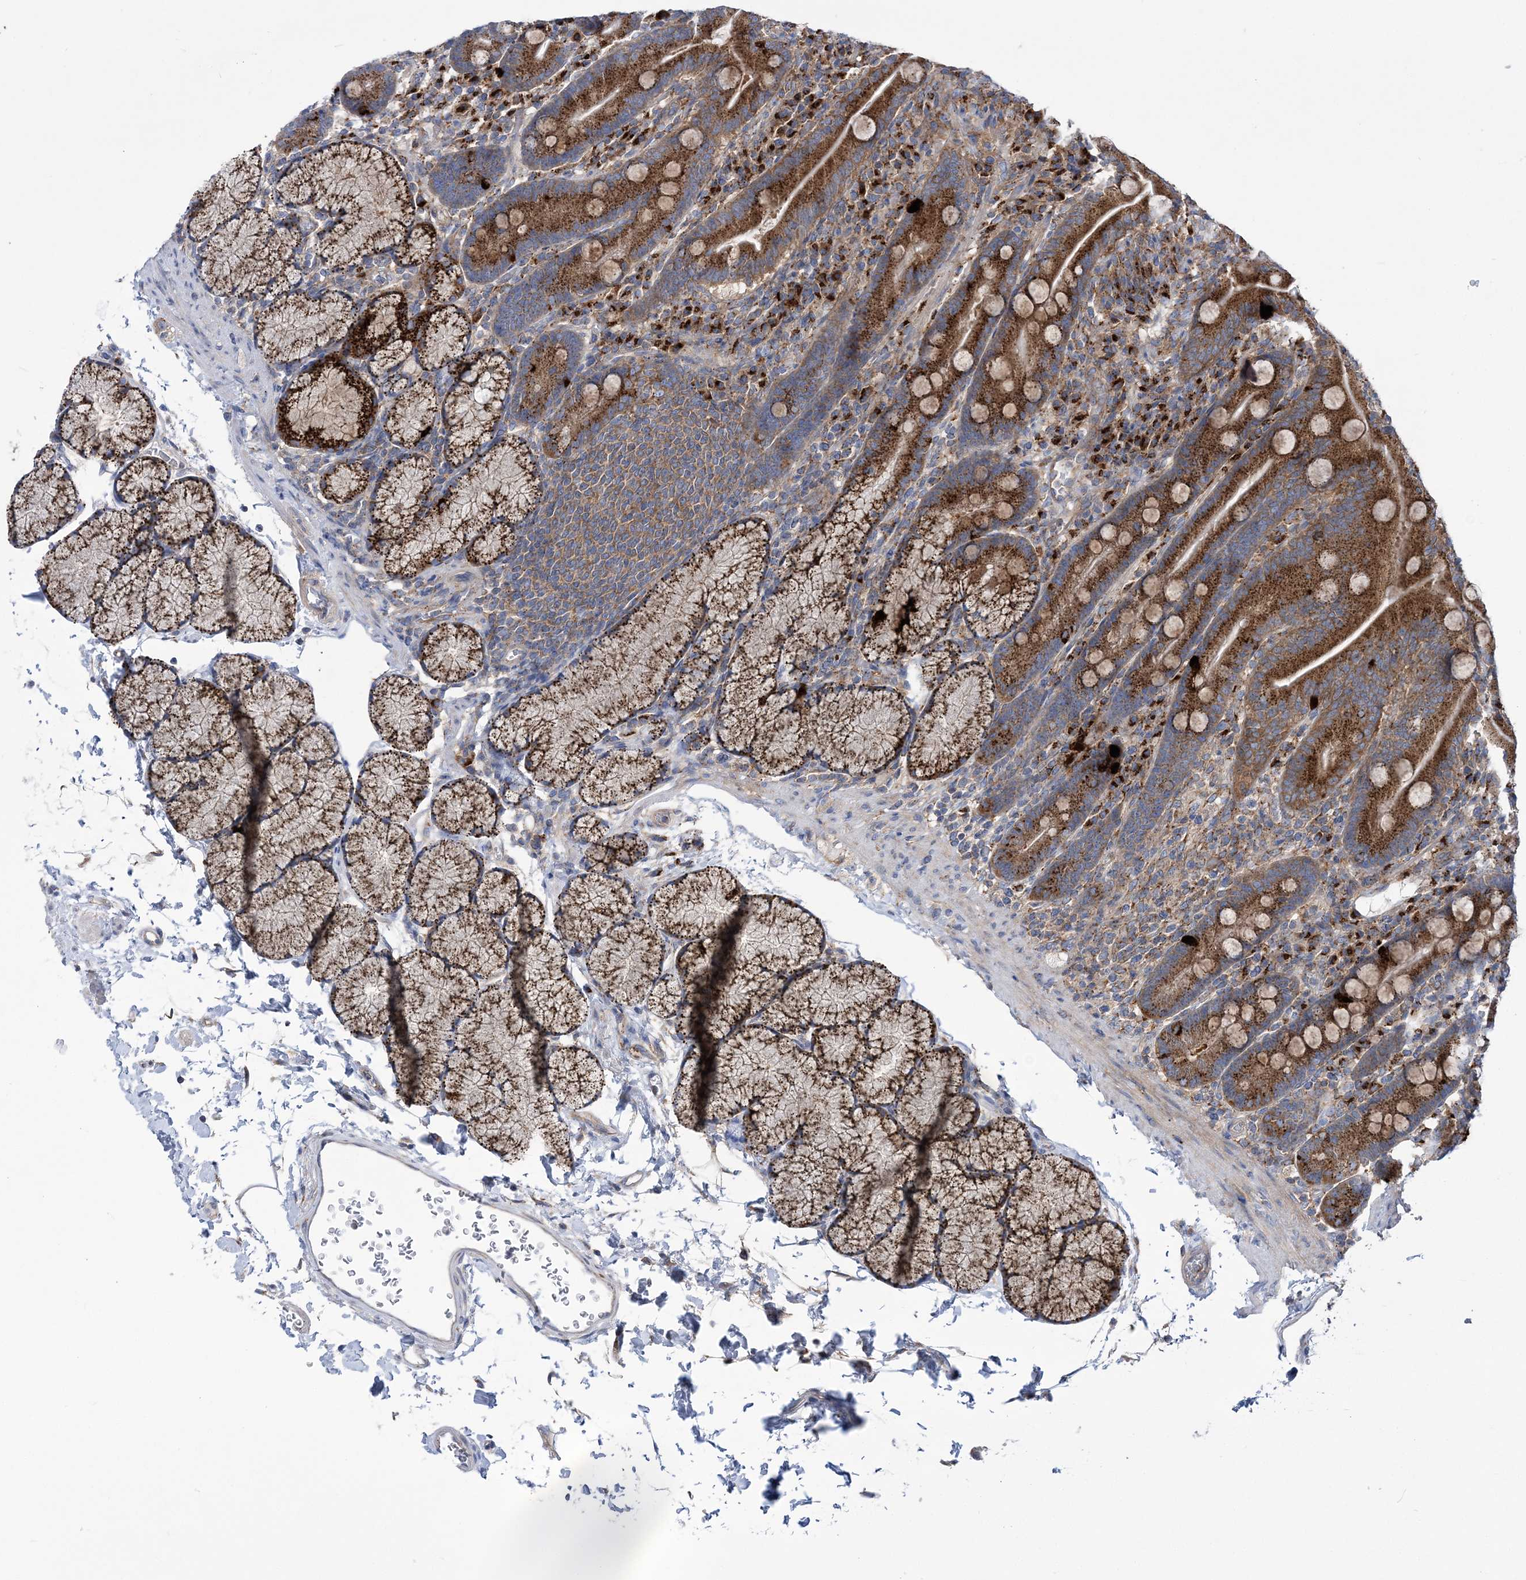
{"staining": {"intensity": "strong", "quantity": ">75%", "location": "cytoplasmic/membranous"}, "tissue": "duodenum", "cell_type": "Glandular cells", "image_type": "normal", "snomed": [{"axis": "morphology", "description": "Normal tissue, NOS"}, {"axis": "topography", "description": "Duodenum"}], "caption": "Immunohistochemical staining of normal human duodenum demonstrates >75% levels of strong cytoplasmic/membranous protein positivity in about >75% of glandular cells. Using DAB (brown) and hematoxylin (blue) stains, captured at high magnification using brightfield microscopy.", "gene": "COPB2", "patient": {"sex": "male", "age": 35}}